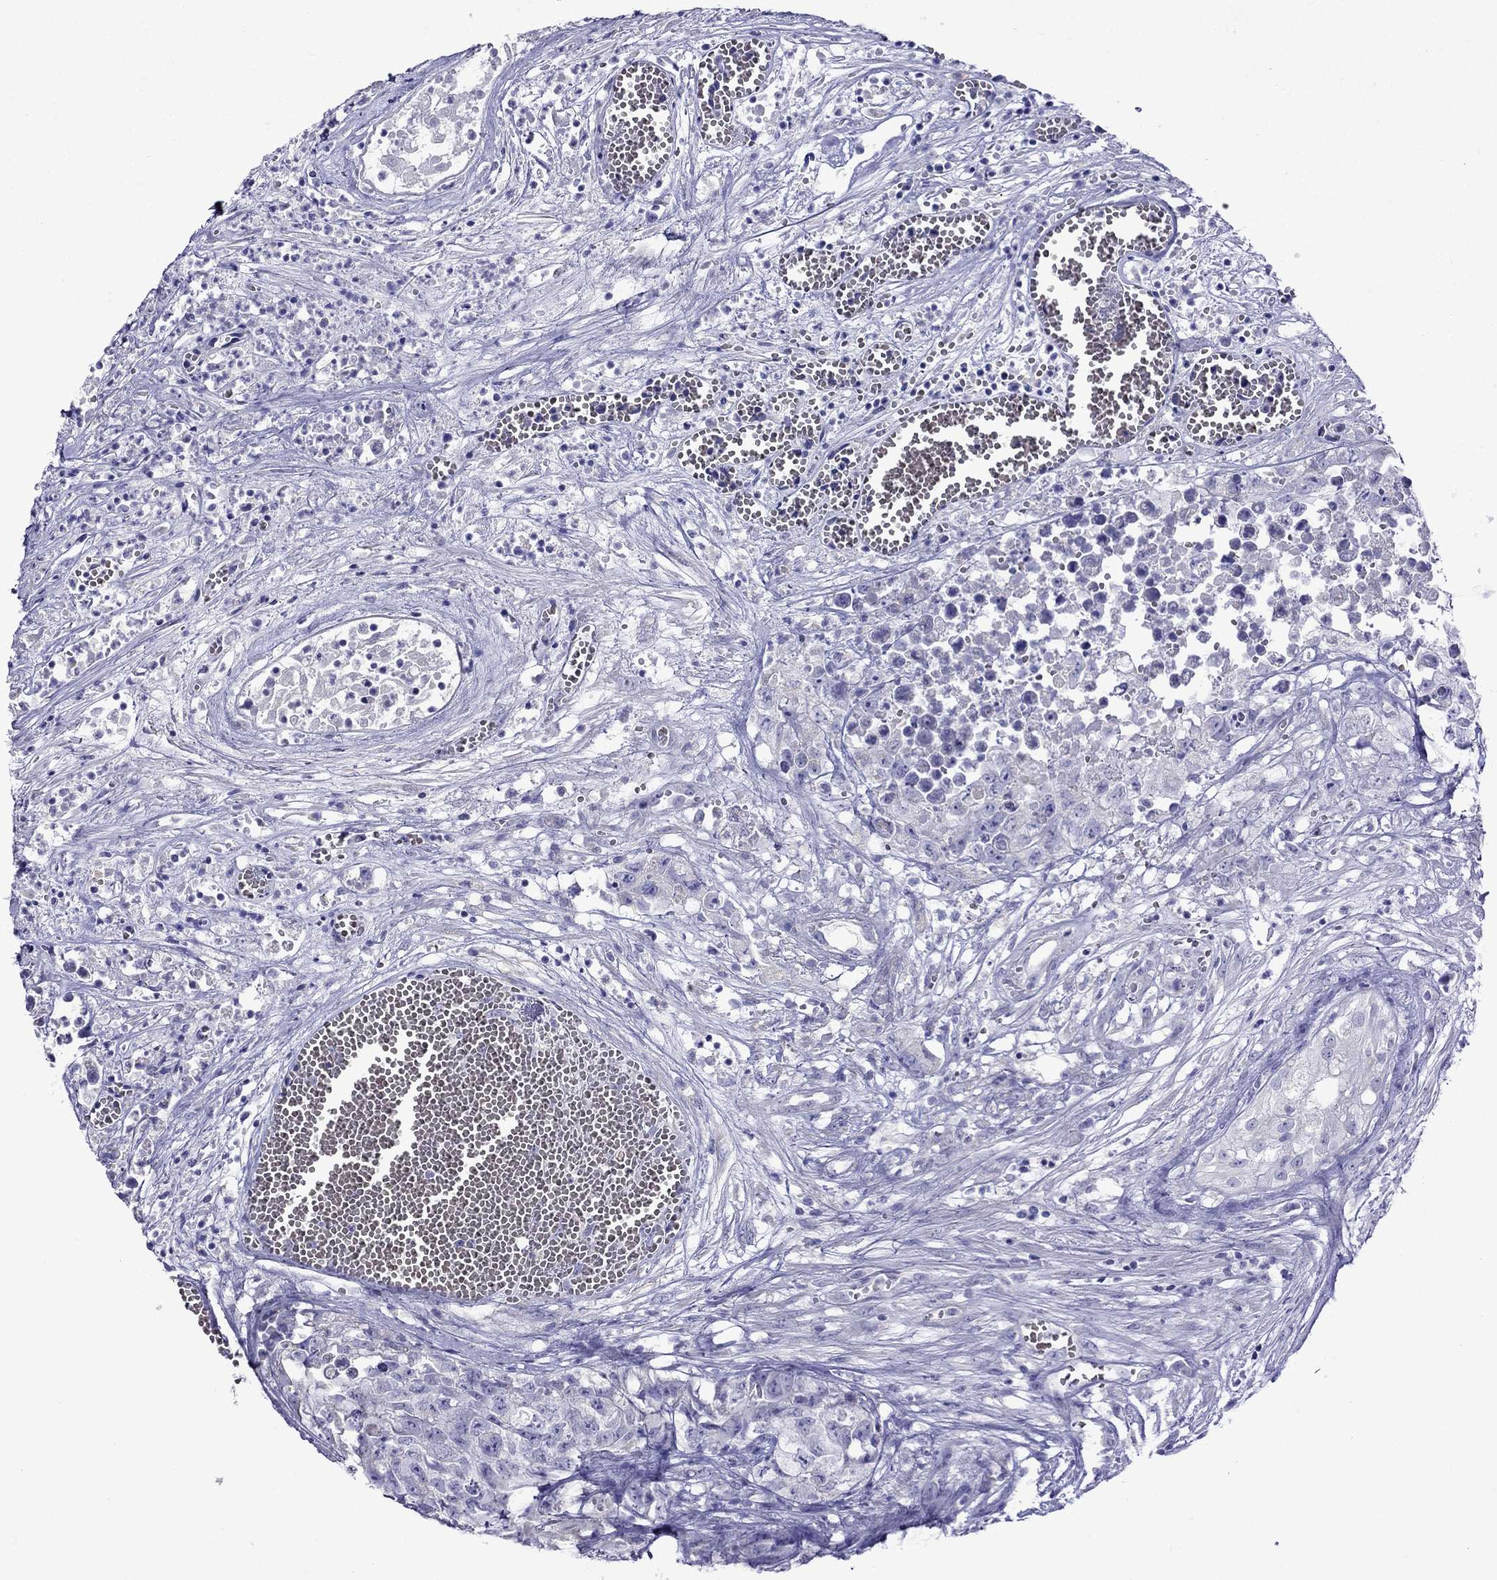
{"staining": {"intensity": "negative", "quantity": "none", "location": "none"}, "tissue": "testis cancer", "cell_type": "Tumor cells", "image_type": "cancer", "snomed": [{"axis": "morphology", "description": "Seminoma, NOS"}, {"axis": "morphology", "description": "Carcinoma, Embryonal, NOS"}, {"axis": "topography", "description": "Testis"}], "caption": "This histopathology image is of seminoma (testis) stained with immunohistochemistry to label a protein in brown with the nuclei are counter-stained blue. There is no positivity in tumor cells.", "gene": "TDRD1", "patient": {"sex": "male", "age": 22}}